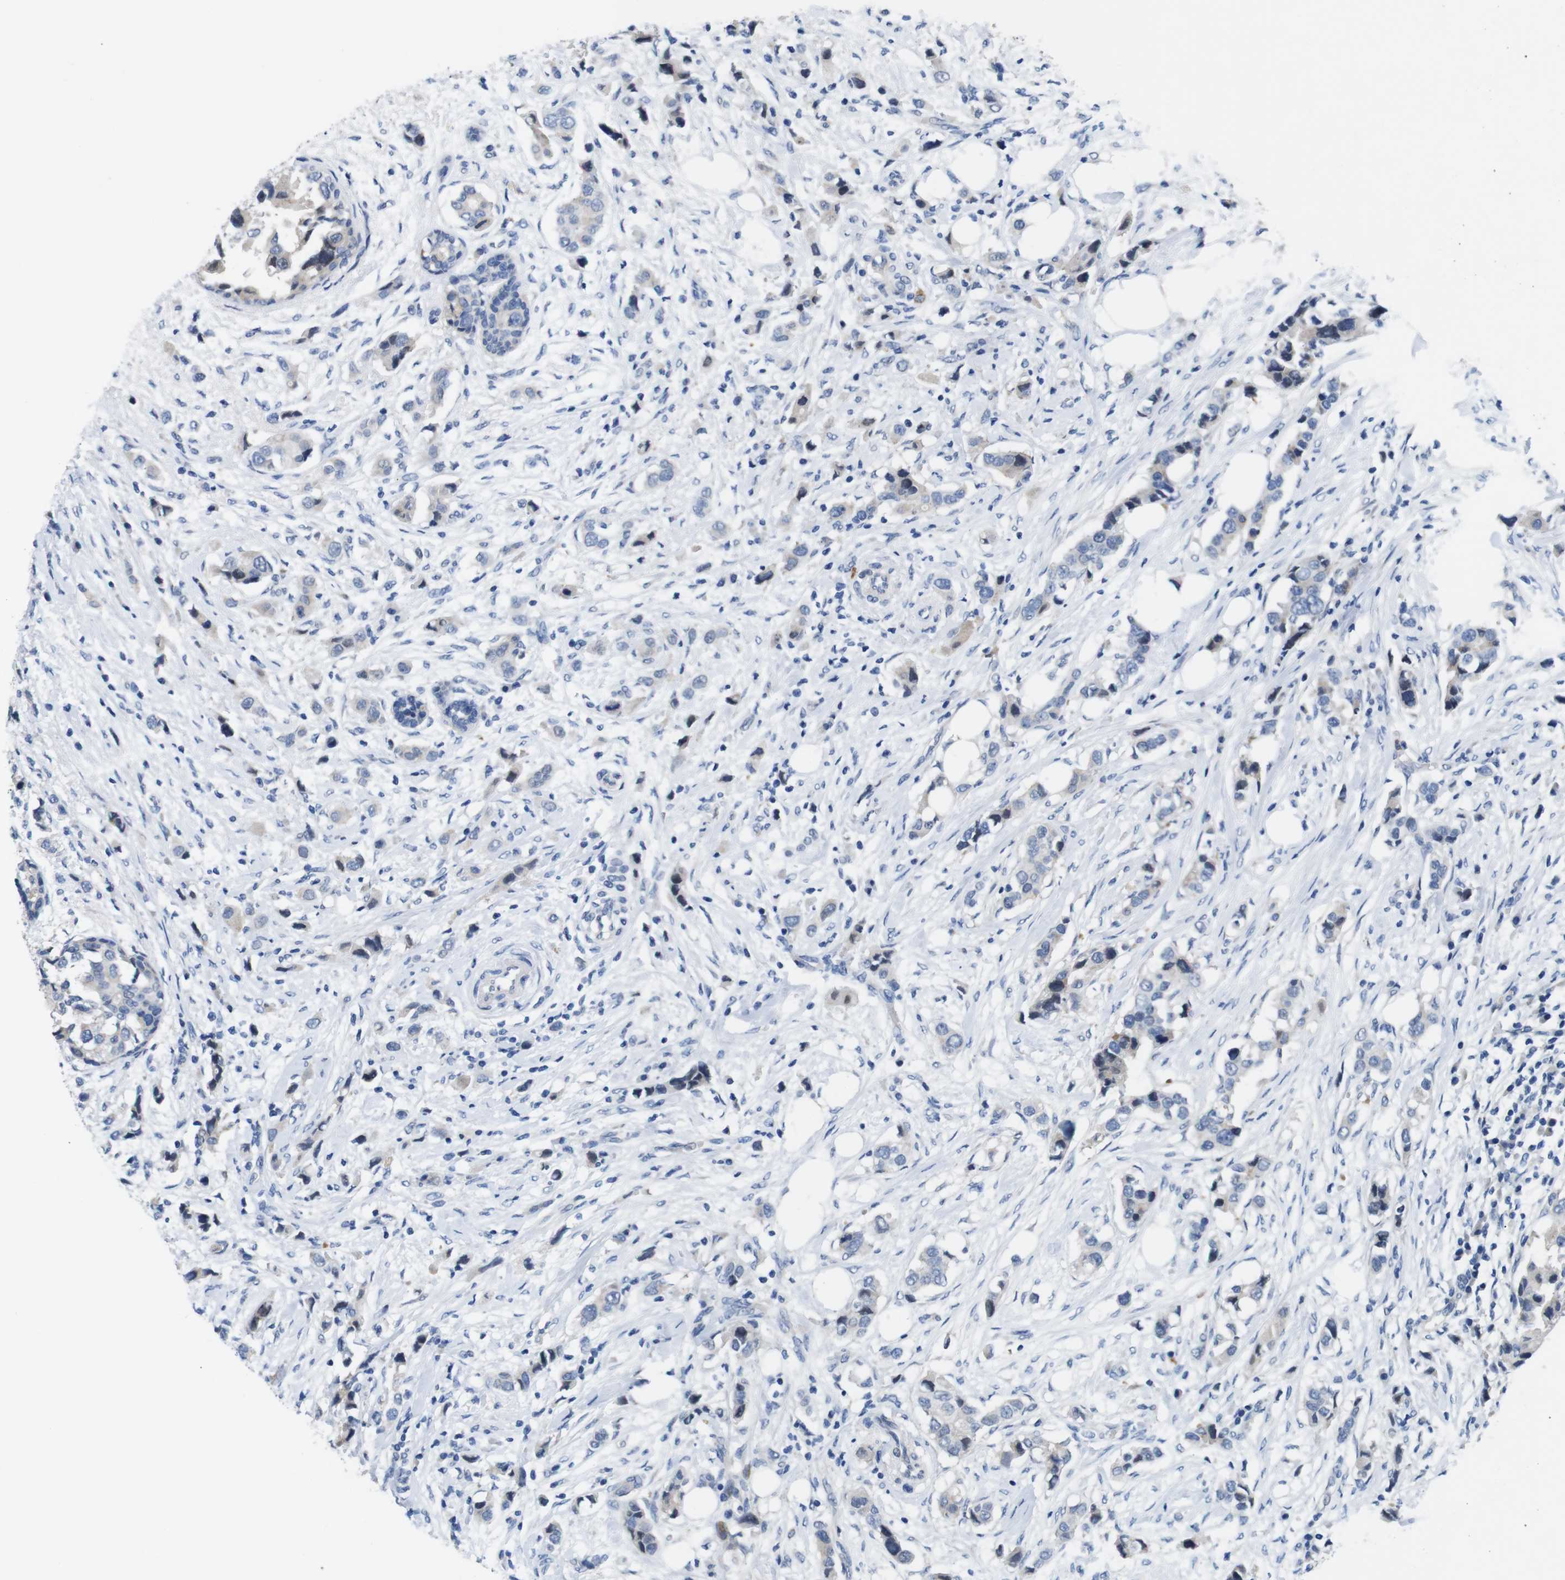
{"staining": {"intensity": "weak", "quantity": "<25%", "location": "cytoplasmic/membranous"}, "tissue": "breast cancer", "cell_type": "Tumor cells", "image_type": "cancer", "snomed": [{"axis": "morphology", "description": "Normal tissue, NOS"}, {"axis": "morphology", "description": "Duct carcinoma"}, {"axis": "topography", "description": "Breast"}], "caption": "The immunohistochemistry image has no significant expression in tumor cells of breast cancer tissue.", "gene": "C1RL", "patient": {"sex": "female", "age": 50}}